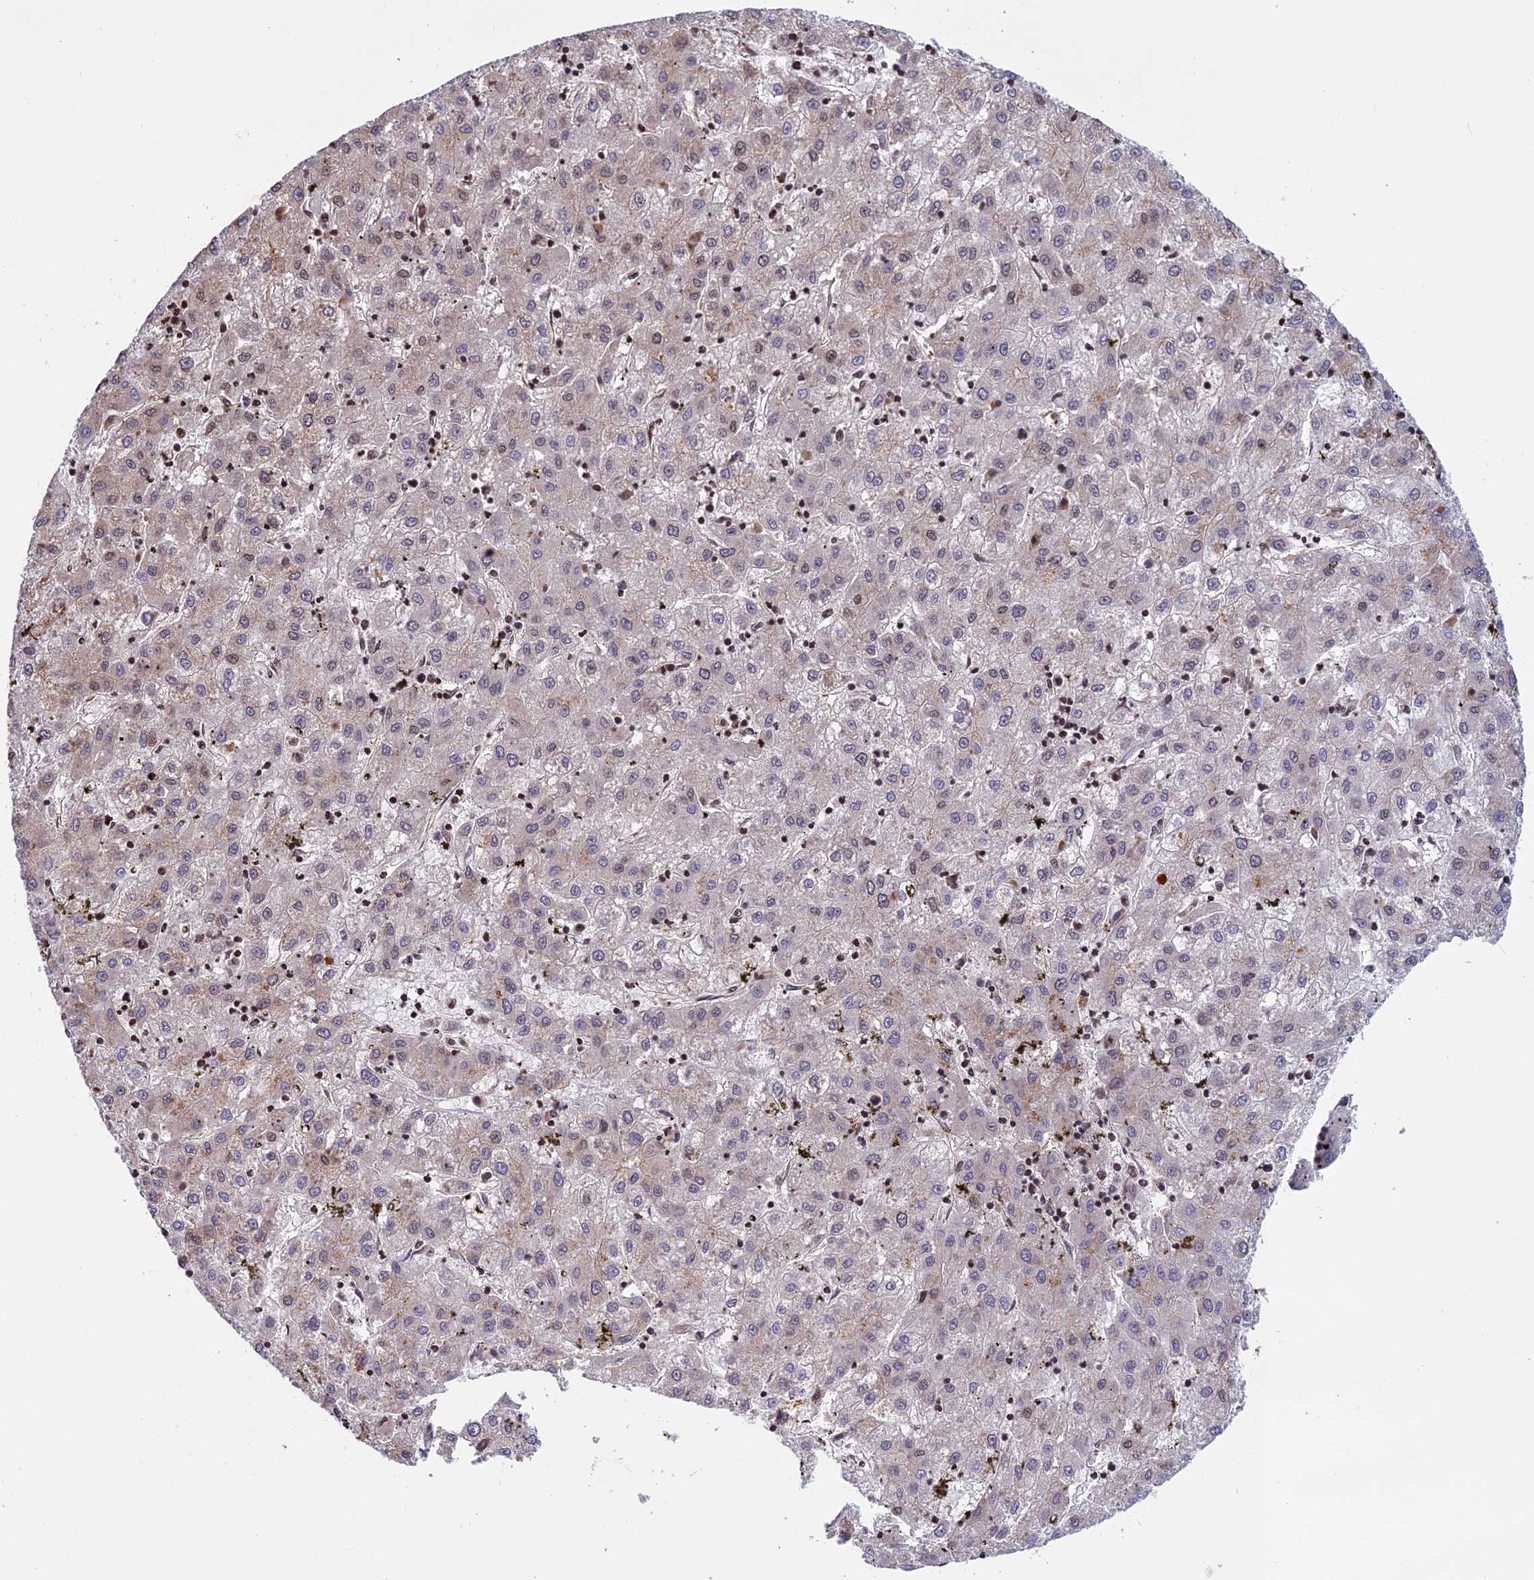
{"staining": {"intensity": "weak", "quantity": "<25%", "location": "nuclear"}, "tissue": "liver cancer", "cell_type": "Tumor cells", "image_type": "cancer", "snomed": [{"axis": "morphology", "description": "Carcinoma, Hepatocellular, NOS"}, {"axis": "topography", "description": "Liver"}], "caption": "Tumor cells show no significant staining in liver cancer.", "gene": "SMIM7", "patient": {"sex": "male", "age": 72}}